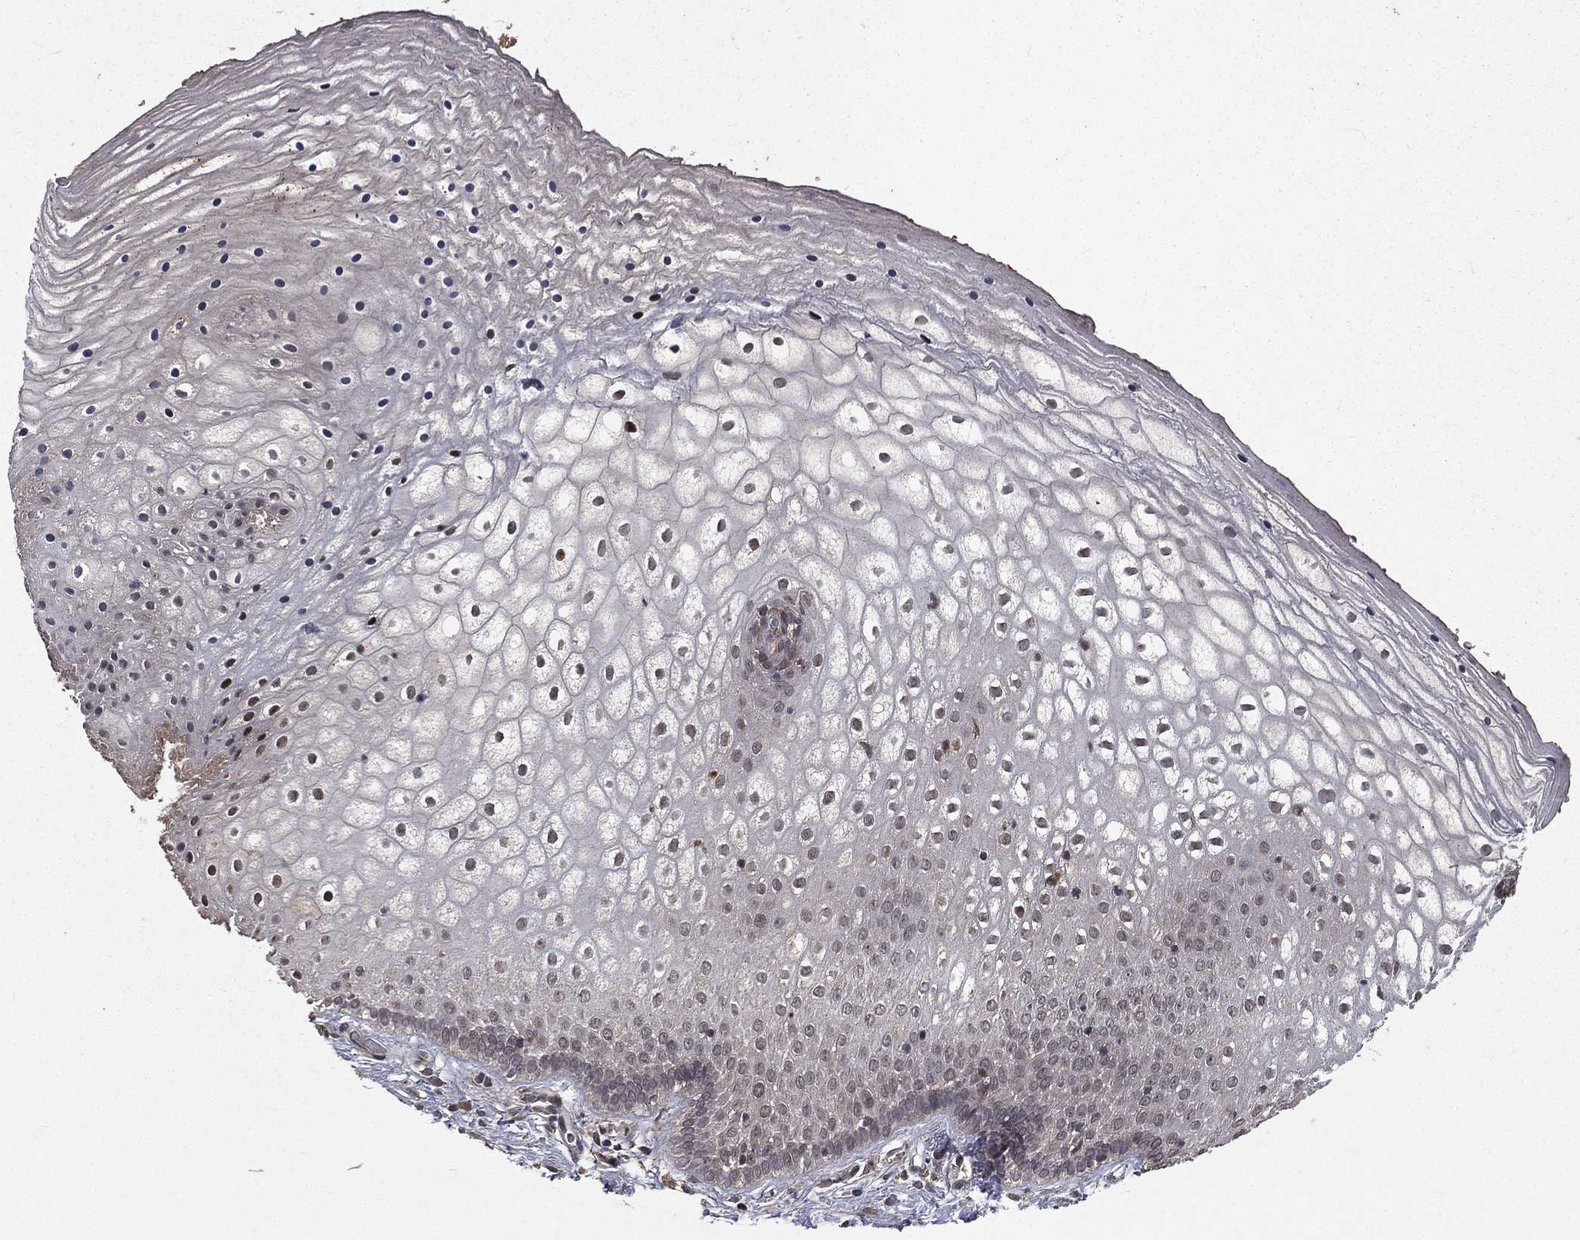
{"staining": {"intensity": "negative", "quantity": "none", "location": "none"}, "tissue": "vagina", "cell_type": "Squamous epithelial cells", "image_type": "normal", "snomed": [{"axis": "morphology", "description": "Normal tissue, NOS"}, {"axis": "topography", "description": "Vagina"}], "caption": "Immunohistochemical staining of normal human vagina reveals no significant expression in squamous epithelial cells. (Immunohistochemistry, brightfield microscopy, high magnification).", "gene": "LENG8", "patient": {"sex": "female", "age": 32}}